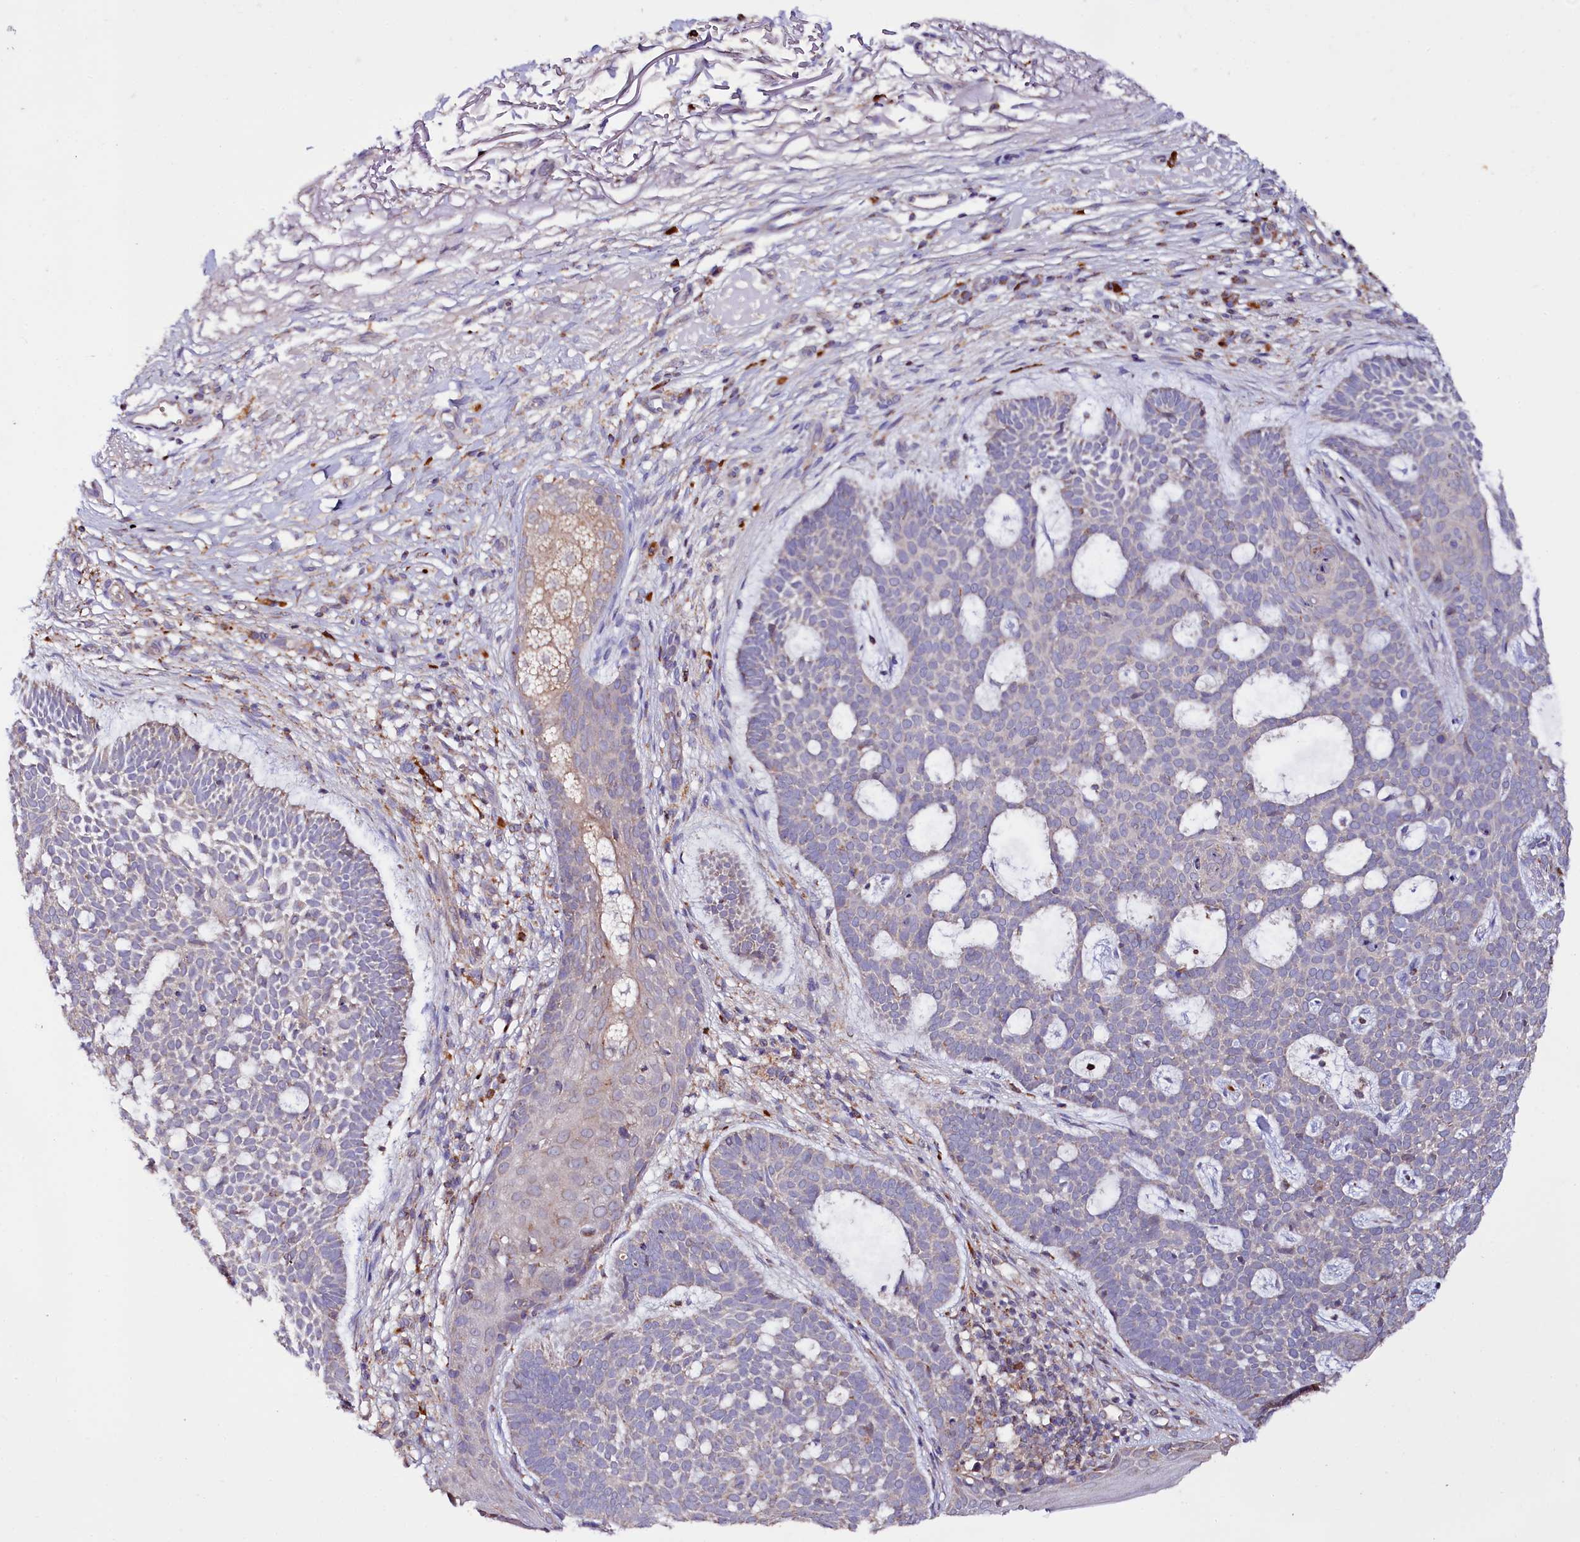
{"staining": {"intensity": "negative", "quantity": "none", "location": "none"}, "tissue": "skin cancer", "cell_type": "Tumor cells", "image_type": "cancer", "snomed": [{"axis": "morphology", "description": "Basal cell carcinoma"}, {"axis": "topography", "description": "Skin"}], "caption": "Micrograph shows no significant protein staining in tumor cells of skin cancer (basal cell carcinoma). (Immunohistochemistry, brightfield microscopy, high magnification).", "gene": "ZNF45", "patient": {"sex": "male", "age": 85}}